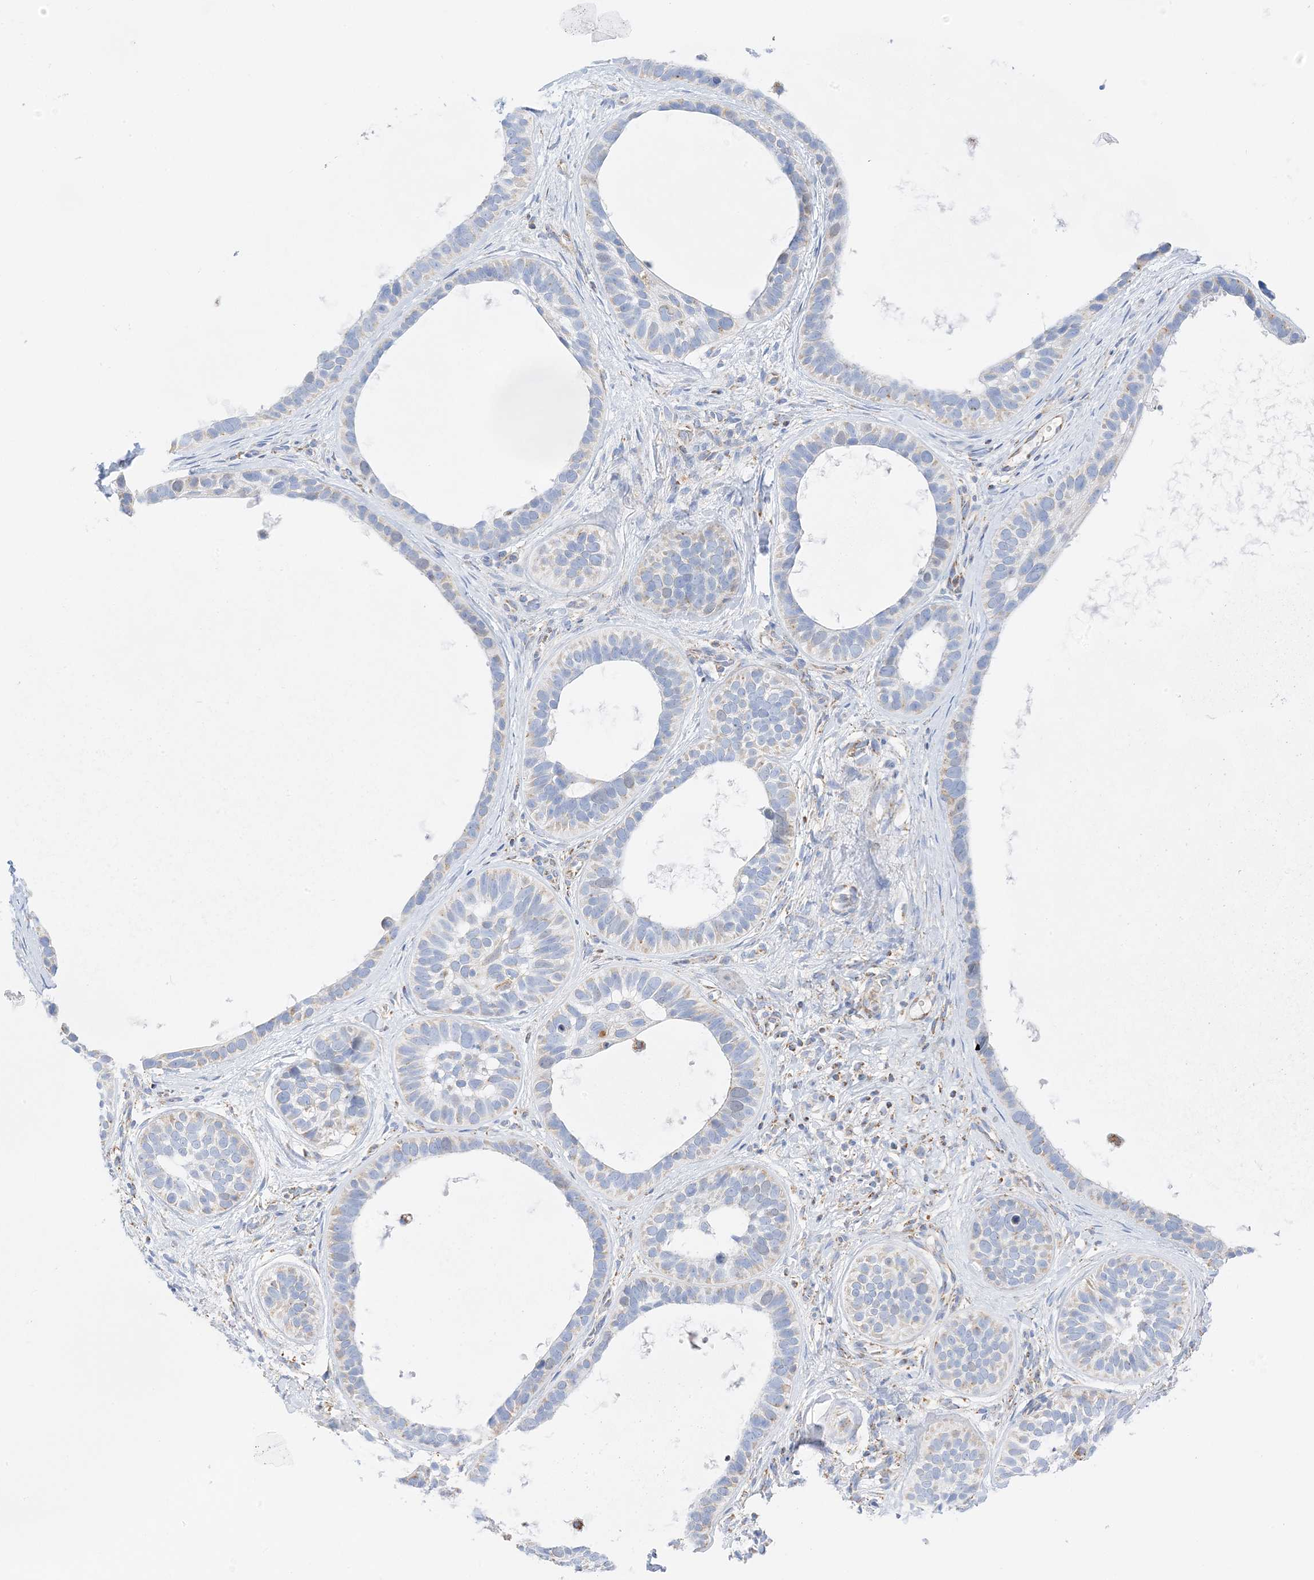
{"staining": {"intensity": "weak", "quantity": "<25%", "location": "cytoplasmic/membranous"}, "tissue": "skin cancer", "cell_type": "Tumor cells", "image_type": "cancer", "snomed": [{"axis": "morphology", "description": "Basal cell carcinoma"}, {"axis": "topography", "description": "Skin"}], "caption": "This is an immunohistochemistry (IHC) histopathology image of skin cancer (basal cell carcinoma). There is no staining in tumor cells.", "gene": "CAPN13", "patient": {"sex": "male", "age": 62}}